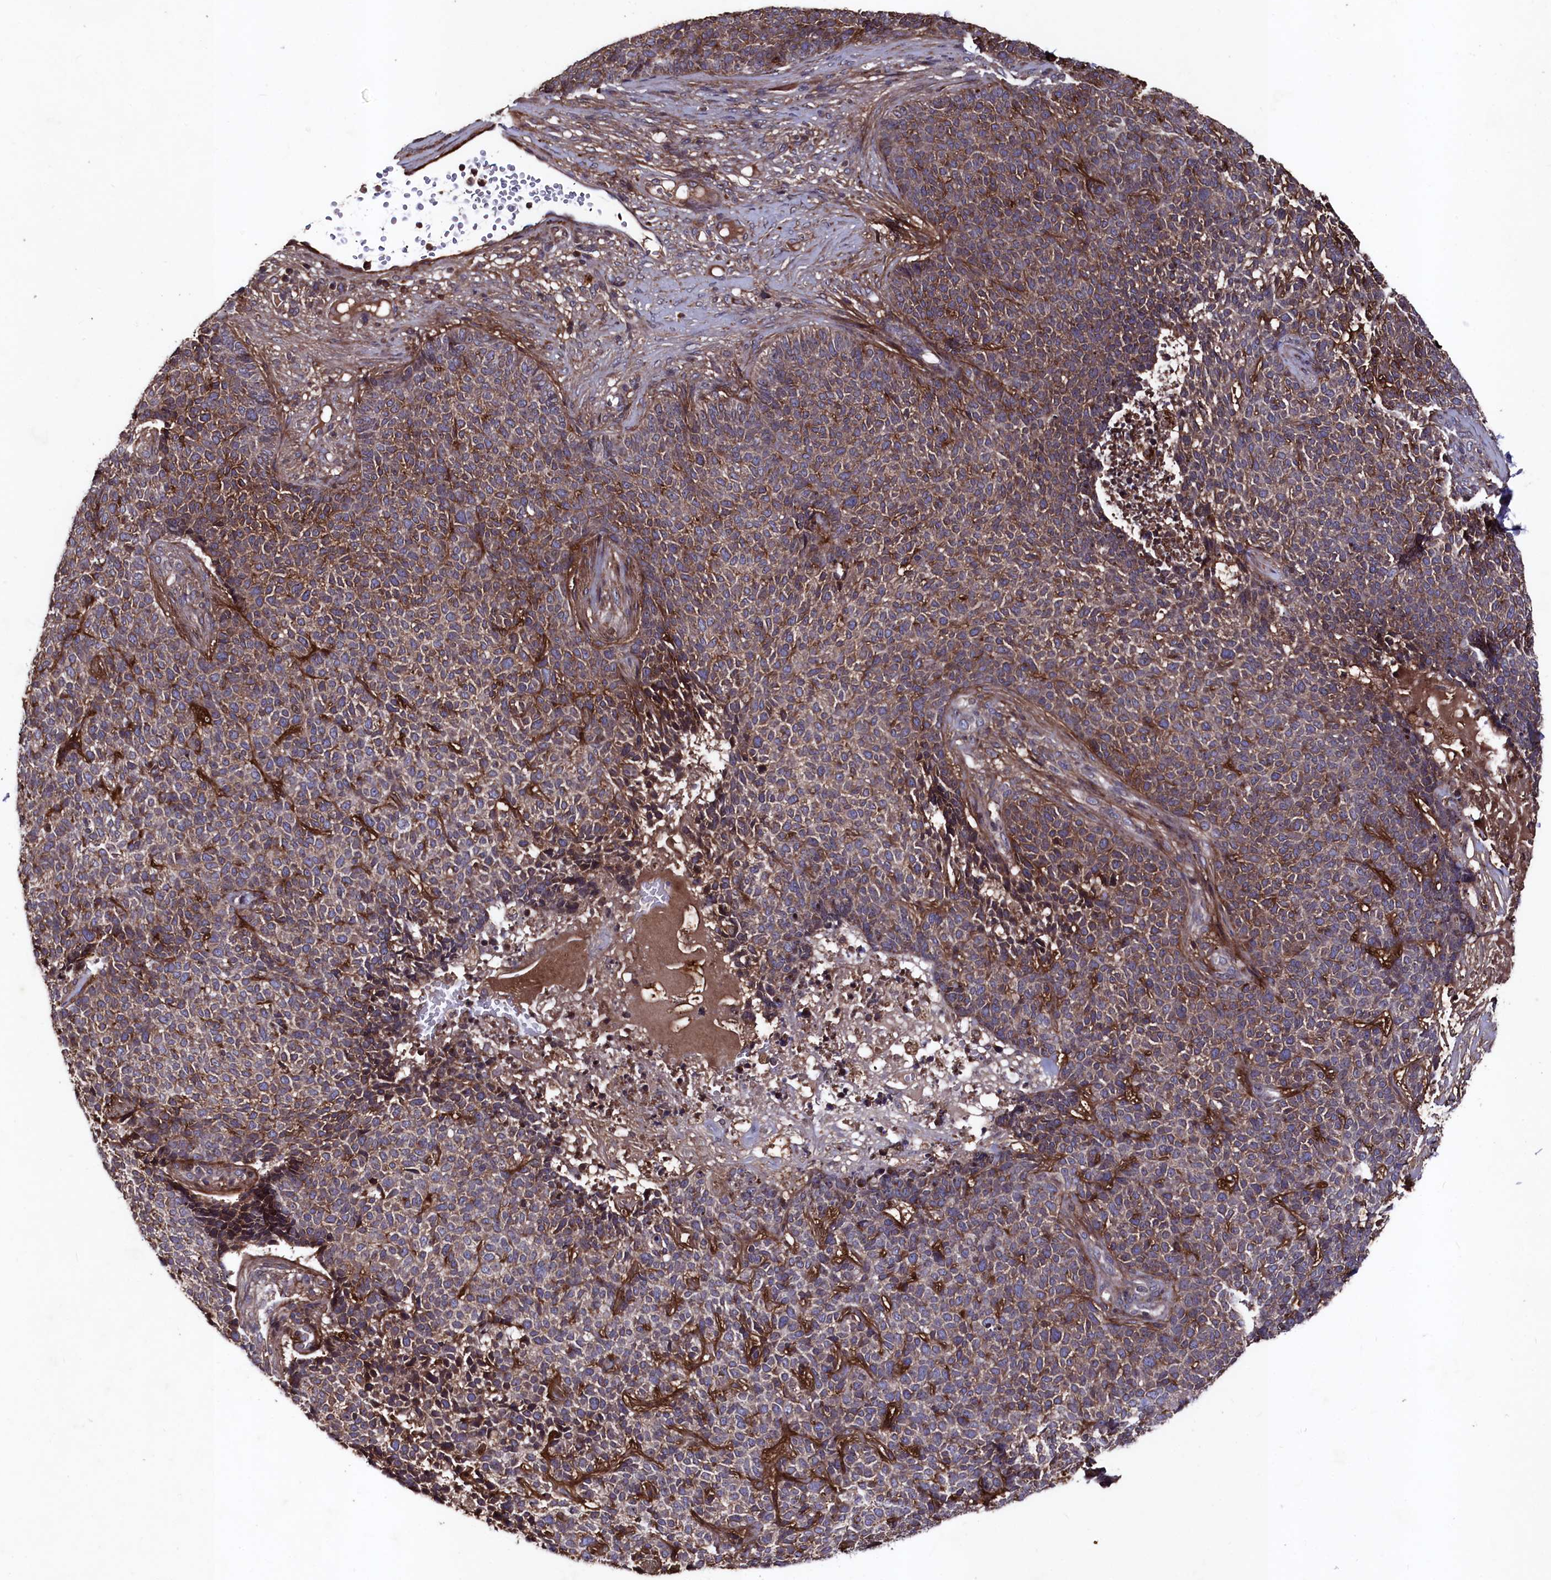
{"staining": {"intensity": "moderate", "quantity": ">75%", "location": "cytoplasmic/membranous"}, "tissue": "skin cancer", "cell_type": "Tumor cells", "image_type": "cancer", "snomed": [{"axis": "morphology", "description": "Basal cell carcinoma"}, {"axis": "topography", "description": "Skin"}], "caption": "Skin basal cell carcinoma stained with DAB immunohistochemistry displays medium levels of moderate cytoplasmic/membranous staining in approximately >75% of tumor cells. (DAB = brown stain, brightfield microscopy at high magnification).", "gene": "MYO1H", "patient": {"sex": "female", "age": 84}}